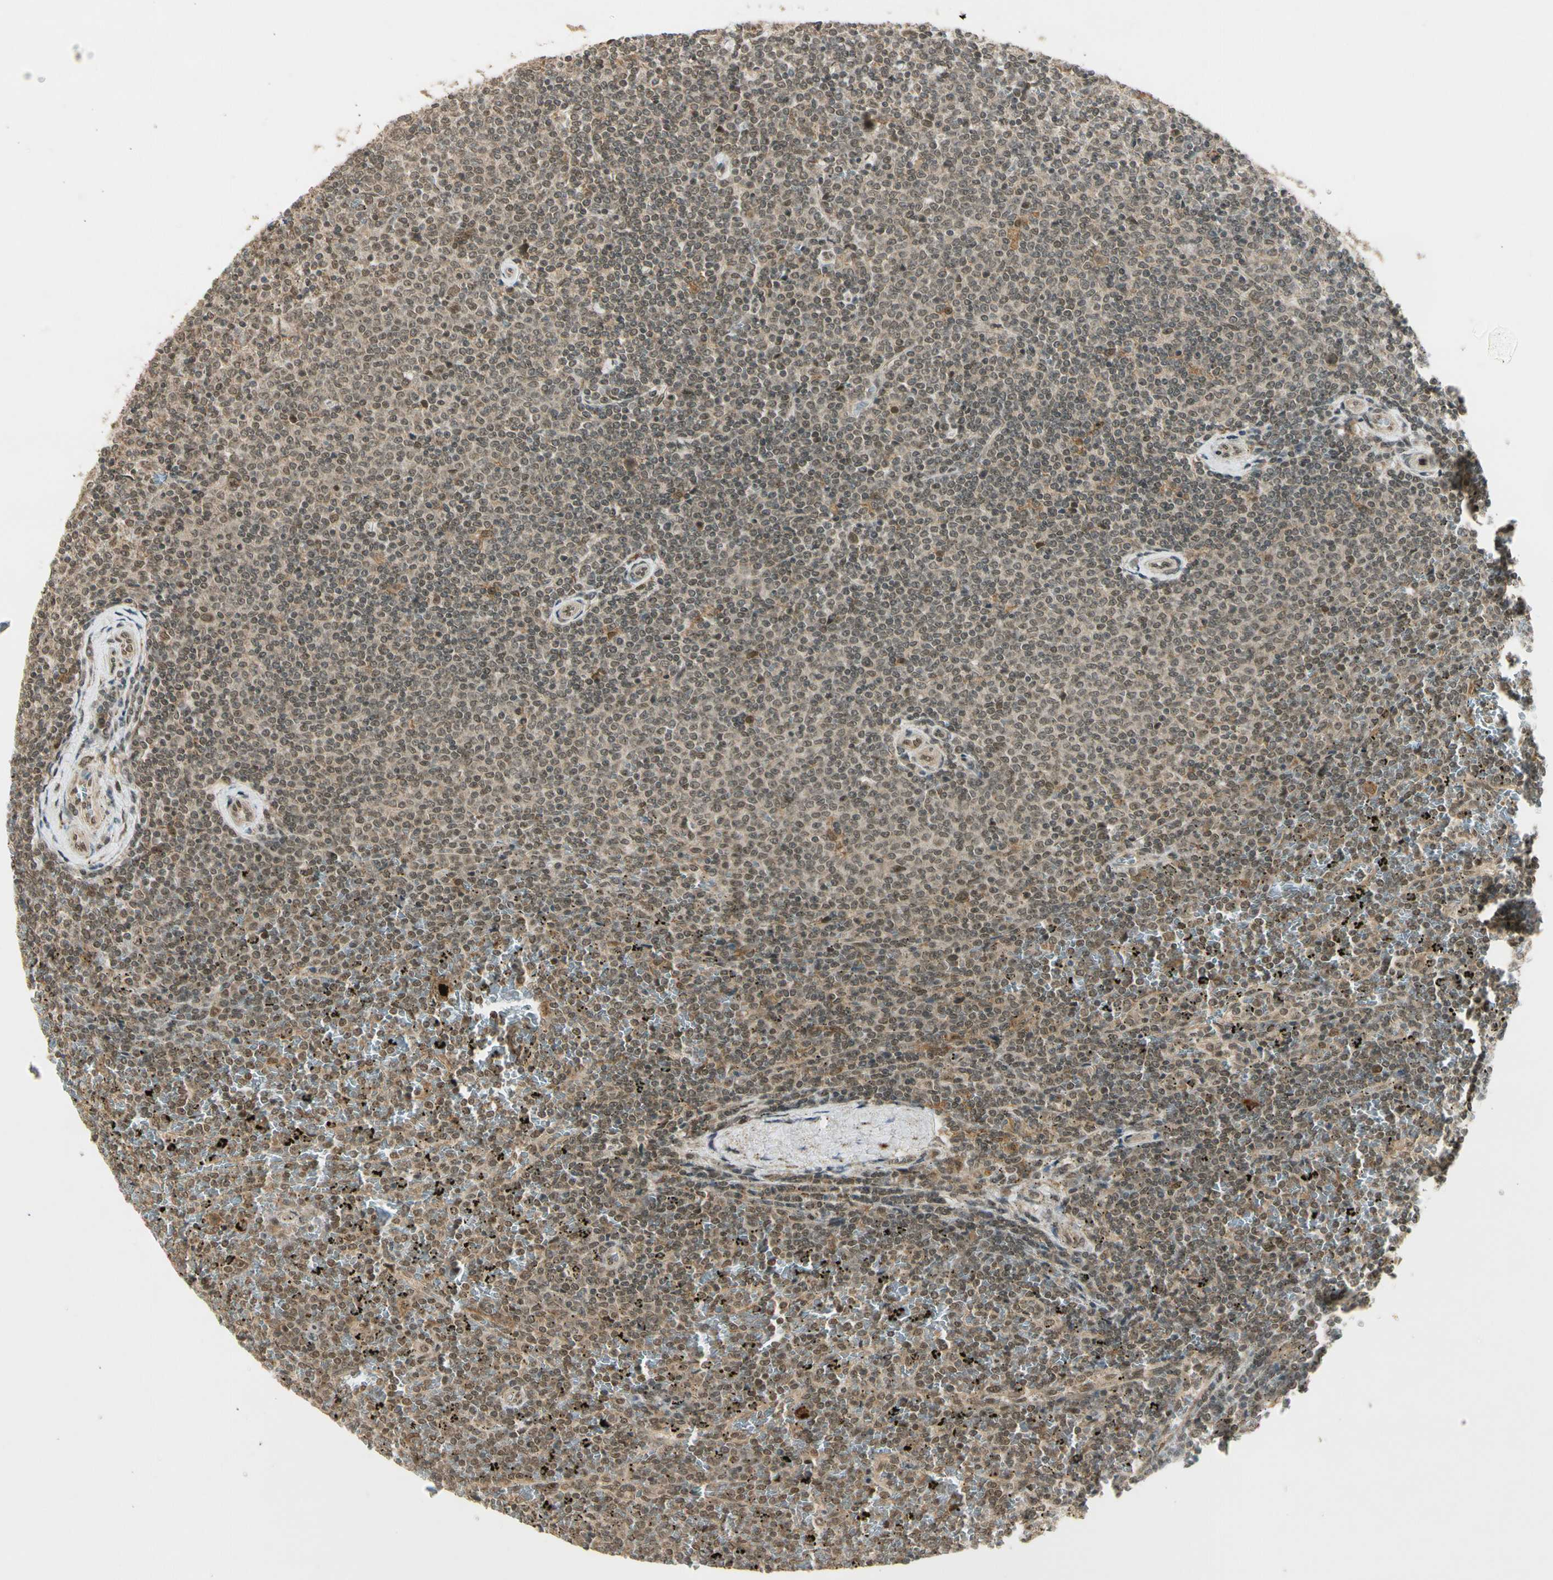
{"staining": {"intensity": "moderate", "quantity": ">75%", "location": "cytoplasmic/membranous,nuclear"}, "tissue": "lymphoma", "cell_type": "Tumor cells", "image_type": "cancer", "snomed": [{"axis": "morphology", "description": "Malignant lymphoma, non-Hodgkin's type, Low grade"}, {"axis": "topography", "description": "Spleen"}], "caption": "Approximately >75% of tumor cells in human malignant lymphoma, non-Hodgkin's type (low-grade) reveal moderate cytoplasmic/membranous and nuclear protein expression as visualized by brown immunohistochemical staining.", "gene": "ZNF135", "patient": {"sex": "female", "age": 77}}